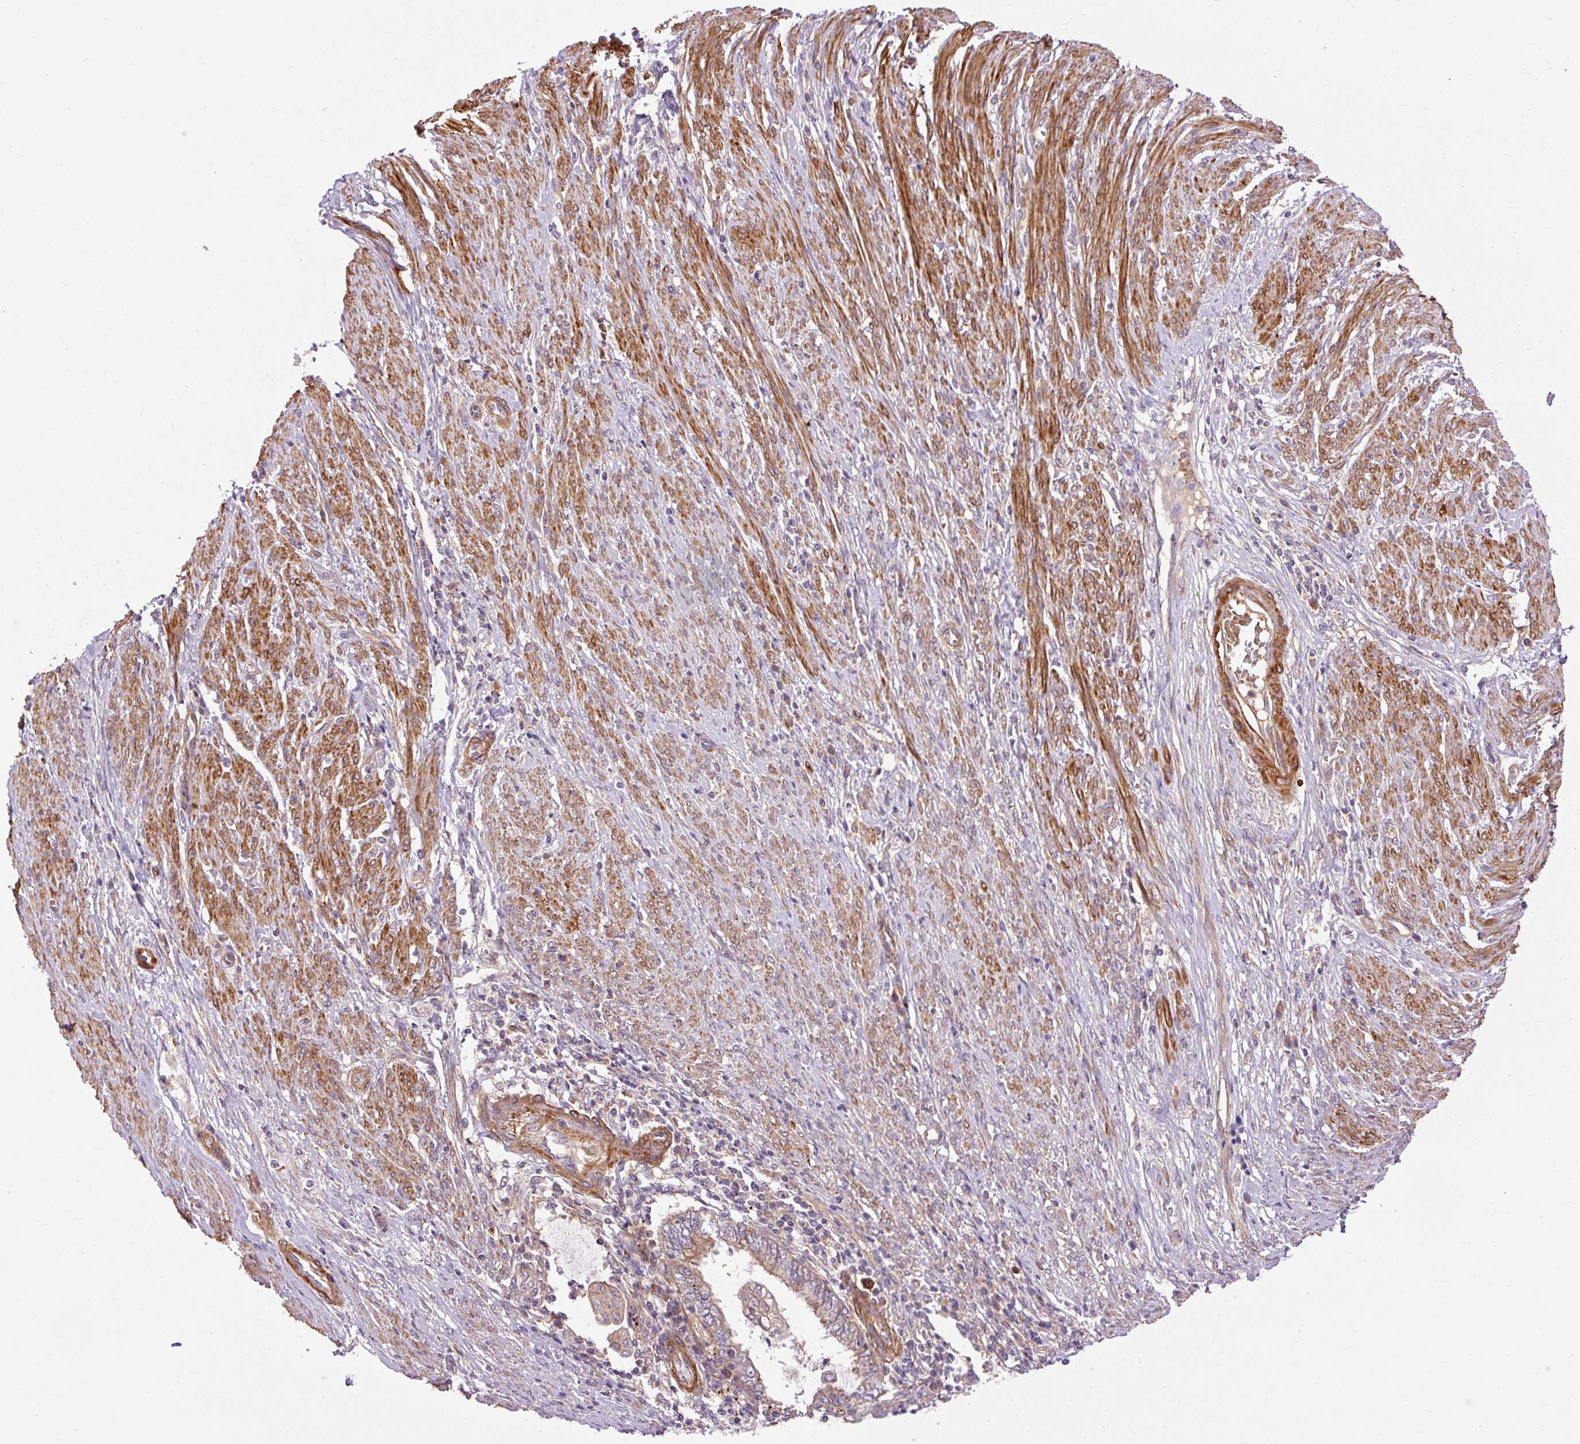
{"staining": {"intensity": "moderate", "quantity": ">75%", "location": "cytoplasmic/membranous"}, "tissue": "endometrial cancer", "cell_type": "Tumor cells", "image_type": "cancer", "snomed": [{"axis": "morphology", "description": "Adenocarcinoma, NOS"}, {"axis": "topography", "description": "Uterus"}, {"axis": "topography", "description": "Endometrium"}], "caption": "Protein staining of adenocarcinoma (endometrial) tissue demonstrates moderate cytoplasmic/membranous staining in about >75% of tumor cells.", "gene": "RIPOR3", "patient": {"sex": "female", "age": 70}}